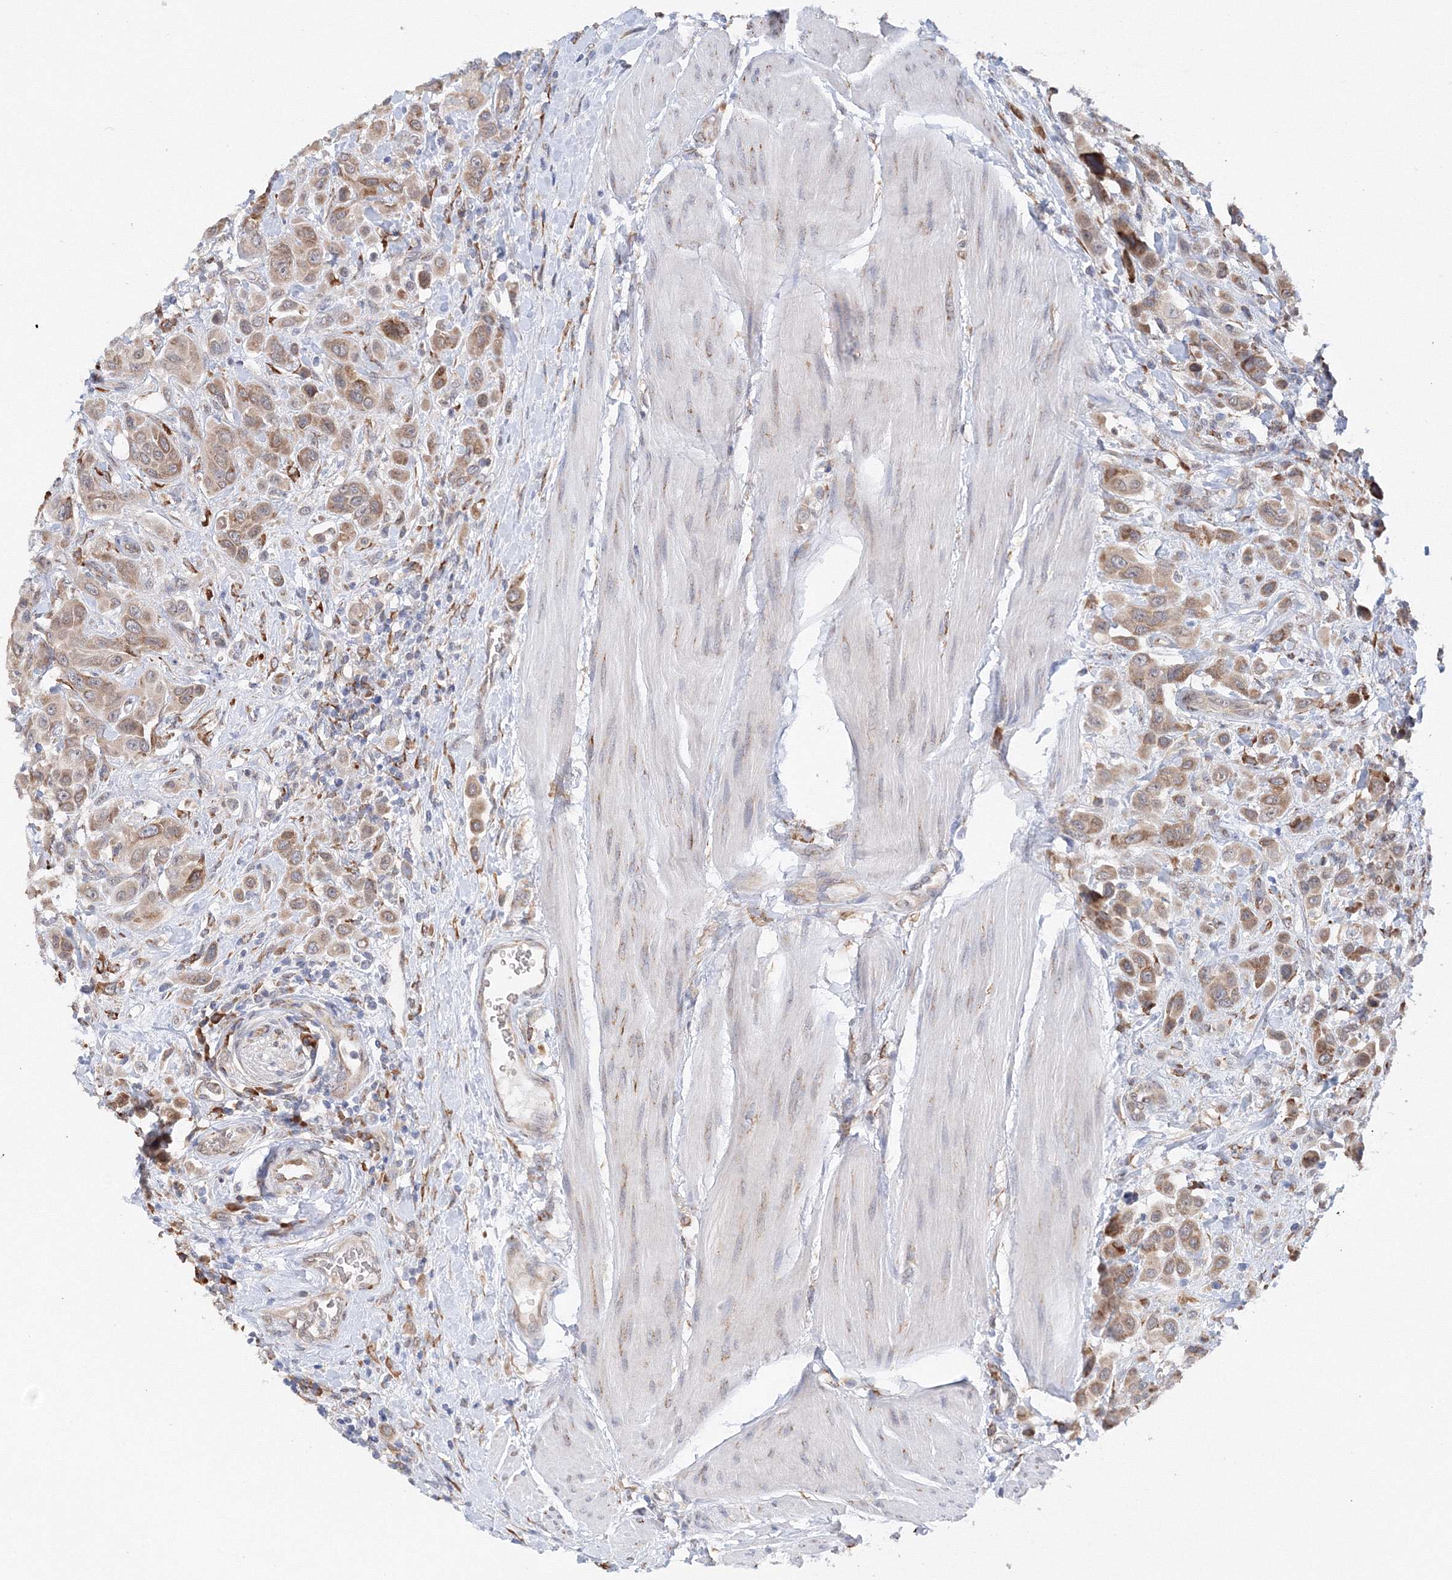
{"staining": {"intensity": "moderate", "quantity": ">75%", "location": "cytoplasmic/membranous"}, "tissue": "urothelial cancer", "cell_type": "Tumor cells", "image_type": "cancer", "snomed": [{"axis": "morphology", "description": "Urothelial carcinoma, High grade"}, {"axis": "topography", "description": "Urinary bladder"}], "caption": "Moderate cytoplasmic/membranous staining is identified in approximately >75% of tumor cells in urothelial cancer.", "gene": "DIS3L2", "patient": {"sex": "male", "age": 50}}